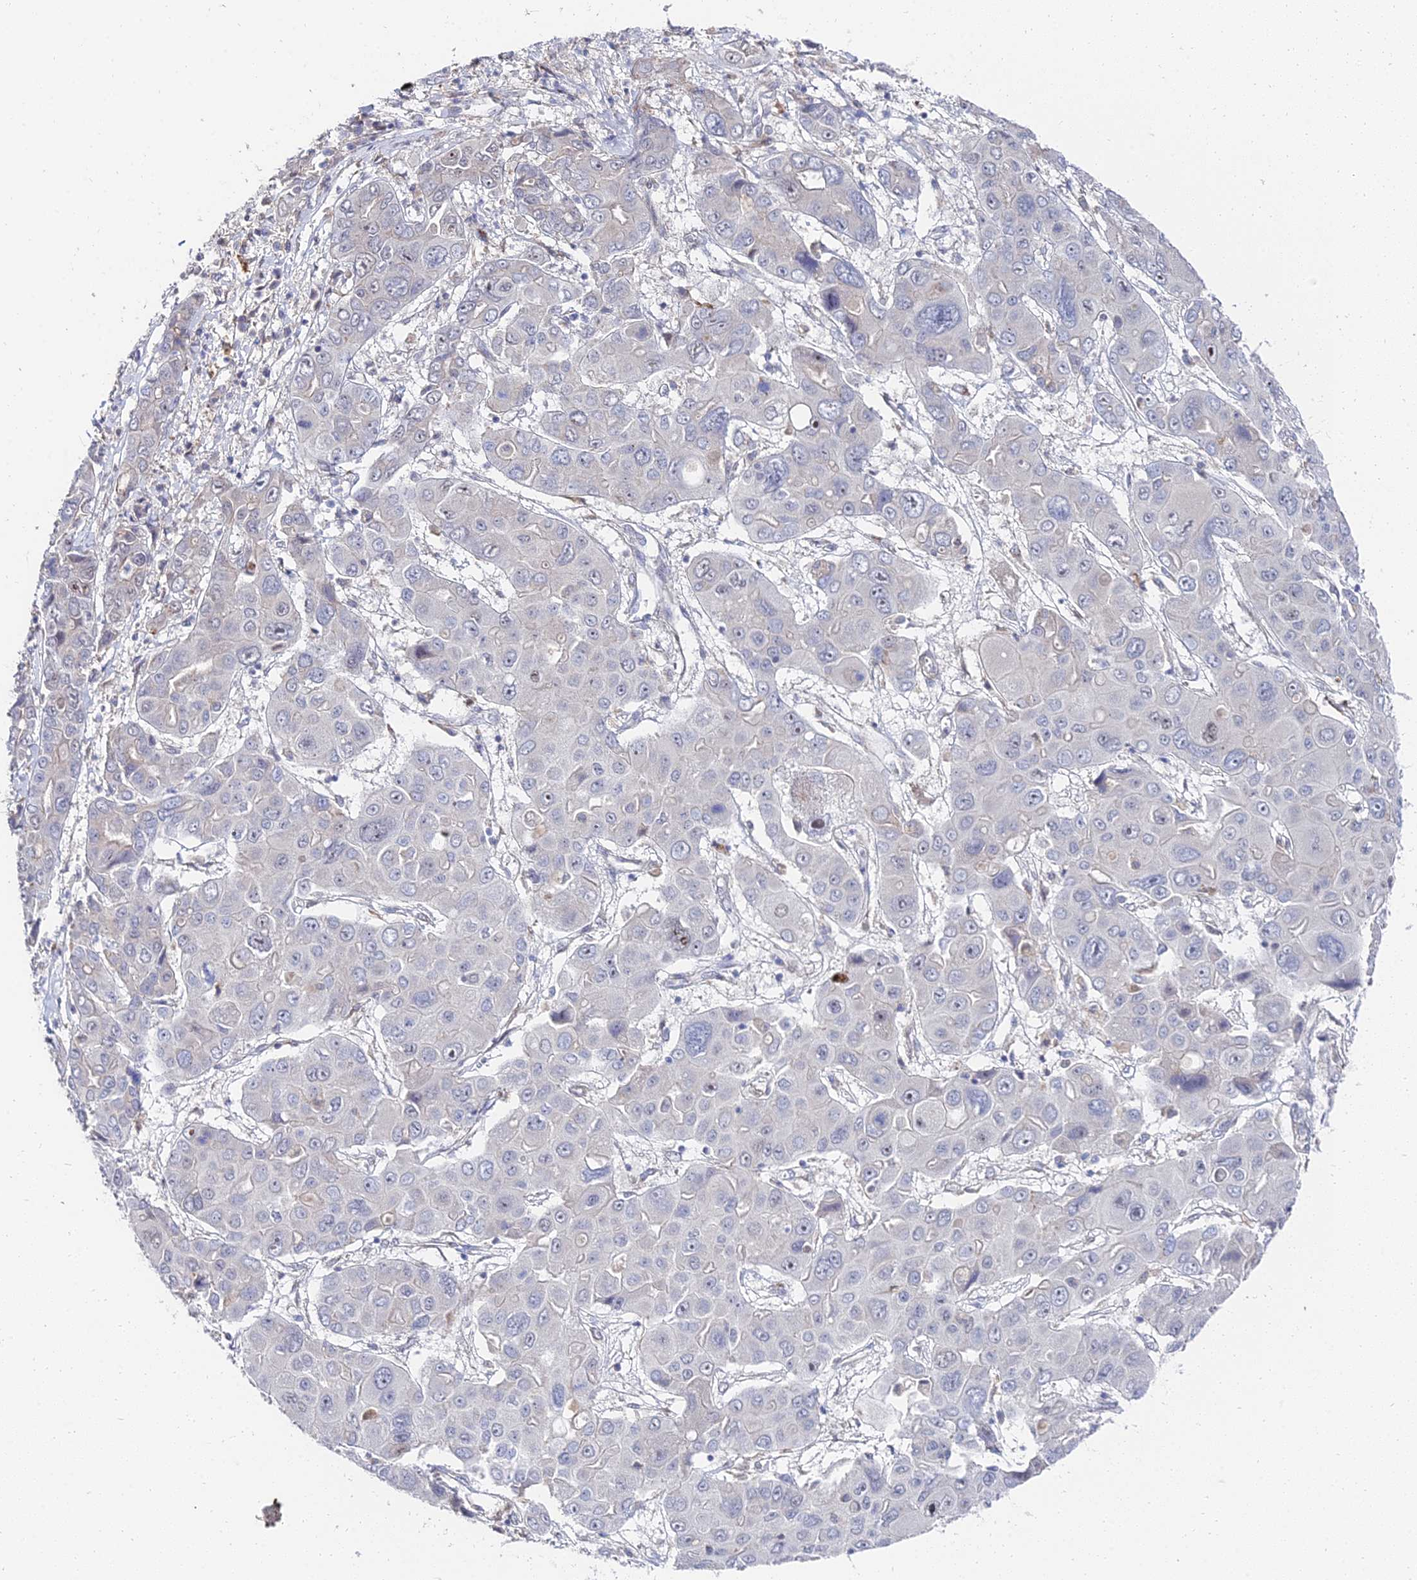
{"staining": {"intensity": "negative", "quantity": "none", "location": "none"}, "tissue": "liver cancer", "cell_type": "Tumor cells", "image_type": "cancer", "snomed": [{"axis": "morphology", "description": "Cholangiocarcinoma"}, {"axis": "topography", "description": "Liver"}], "caption": "The histopathology image displays no significant positivity in tumor cells of liver cancer (cholangiocarcinoma).", "gene": "BORCS8", "patient": {"sex": "male", "age": 67}}